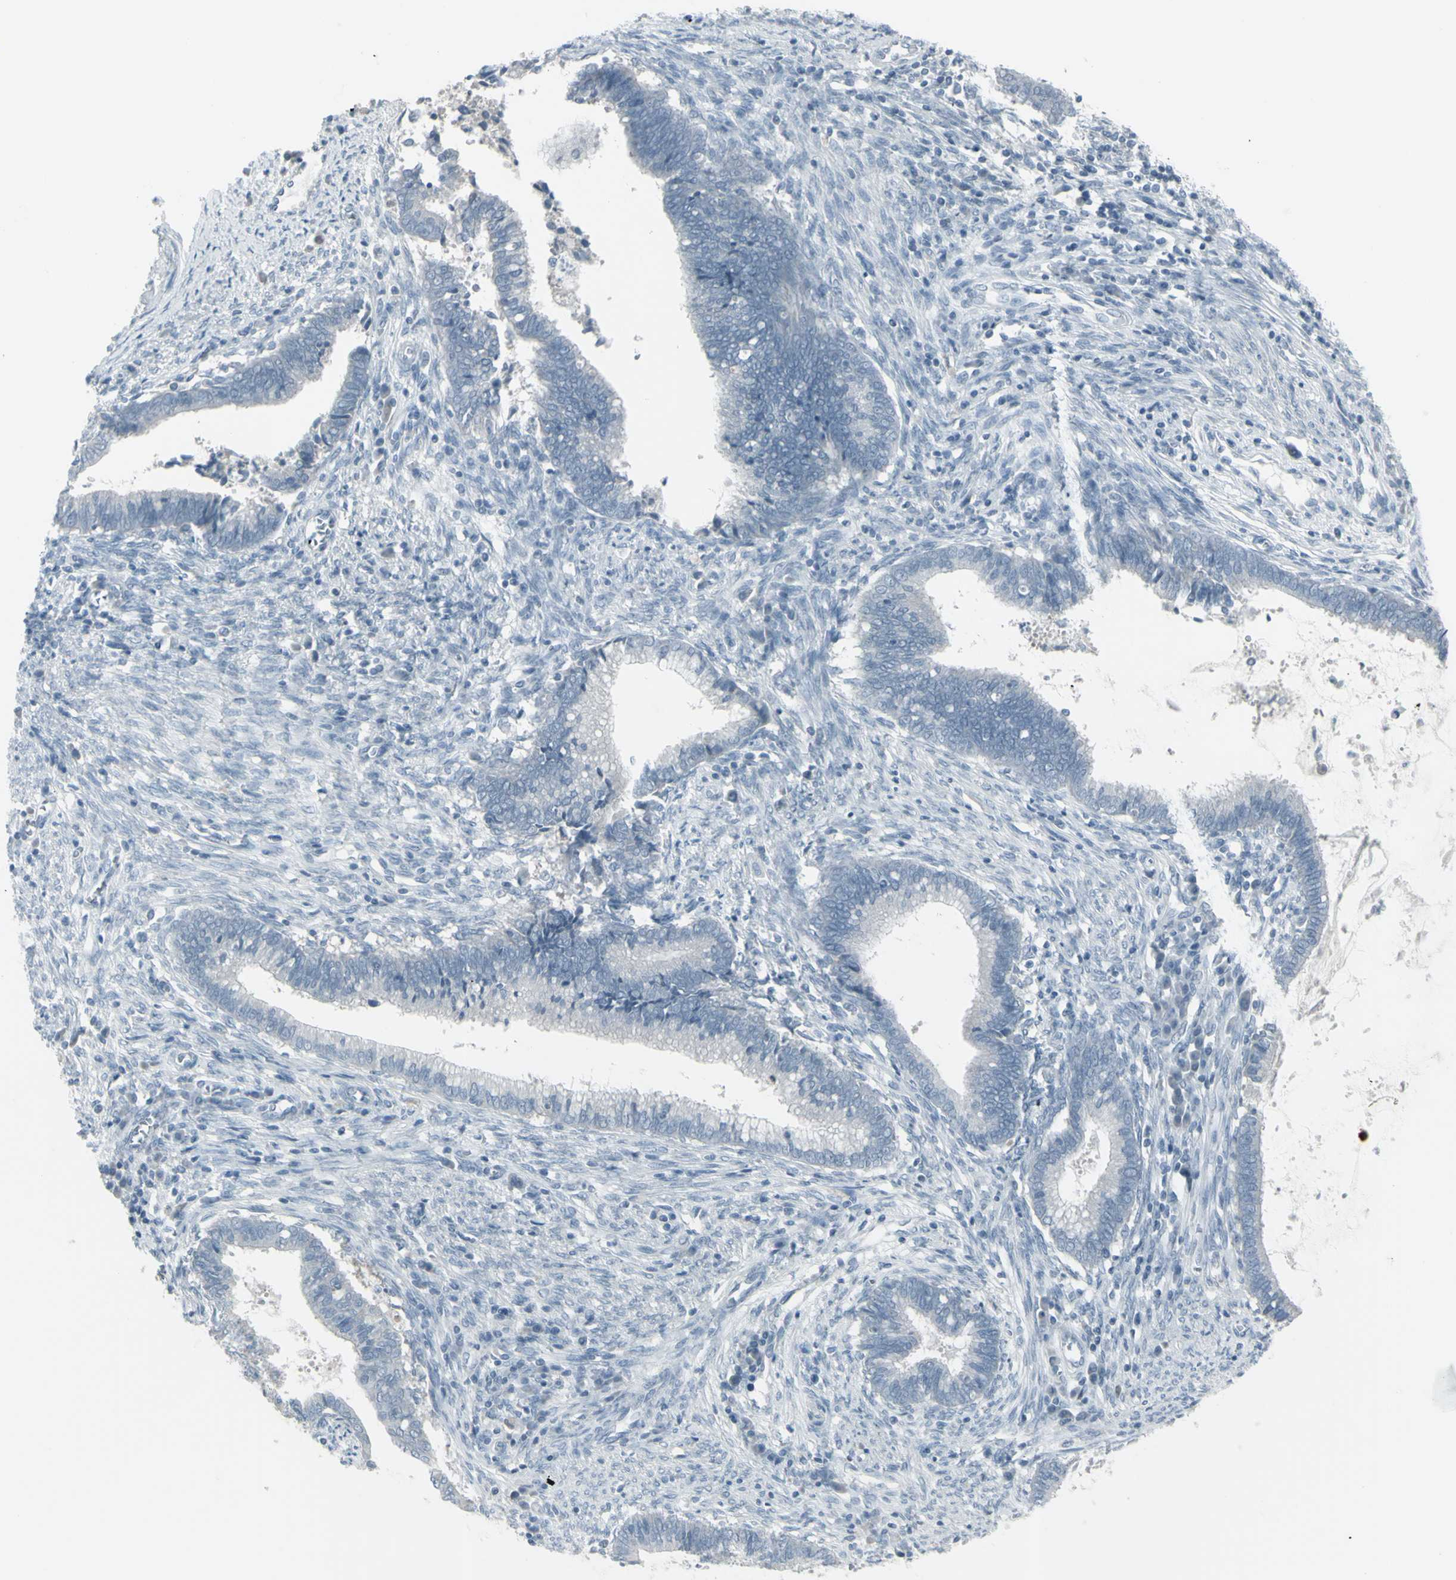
{"staining": {"intensity": "negative", "quantity": "none", "location": "none"}, "tissue": "cervical cancer", "cell_type": "Tumor cells", "image_type": "cancer", "snomed": [{"axis": "morphology", "description": "Adenocarcinoma, NOS"}, {"axis": "topography", "description": "Cervix"}], "caption": "Micrograph shows no significant protein expression in tumor cells of cervical cancer (adenocarcinoma).", "gene": "RAB3A", "patient": {"sex": "female", "age": 44}}